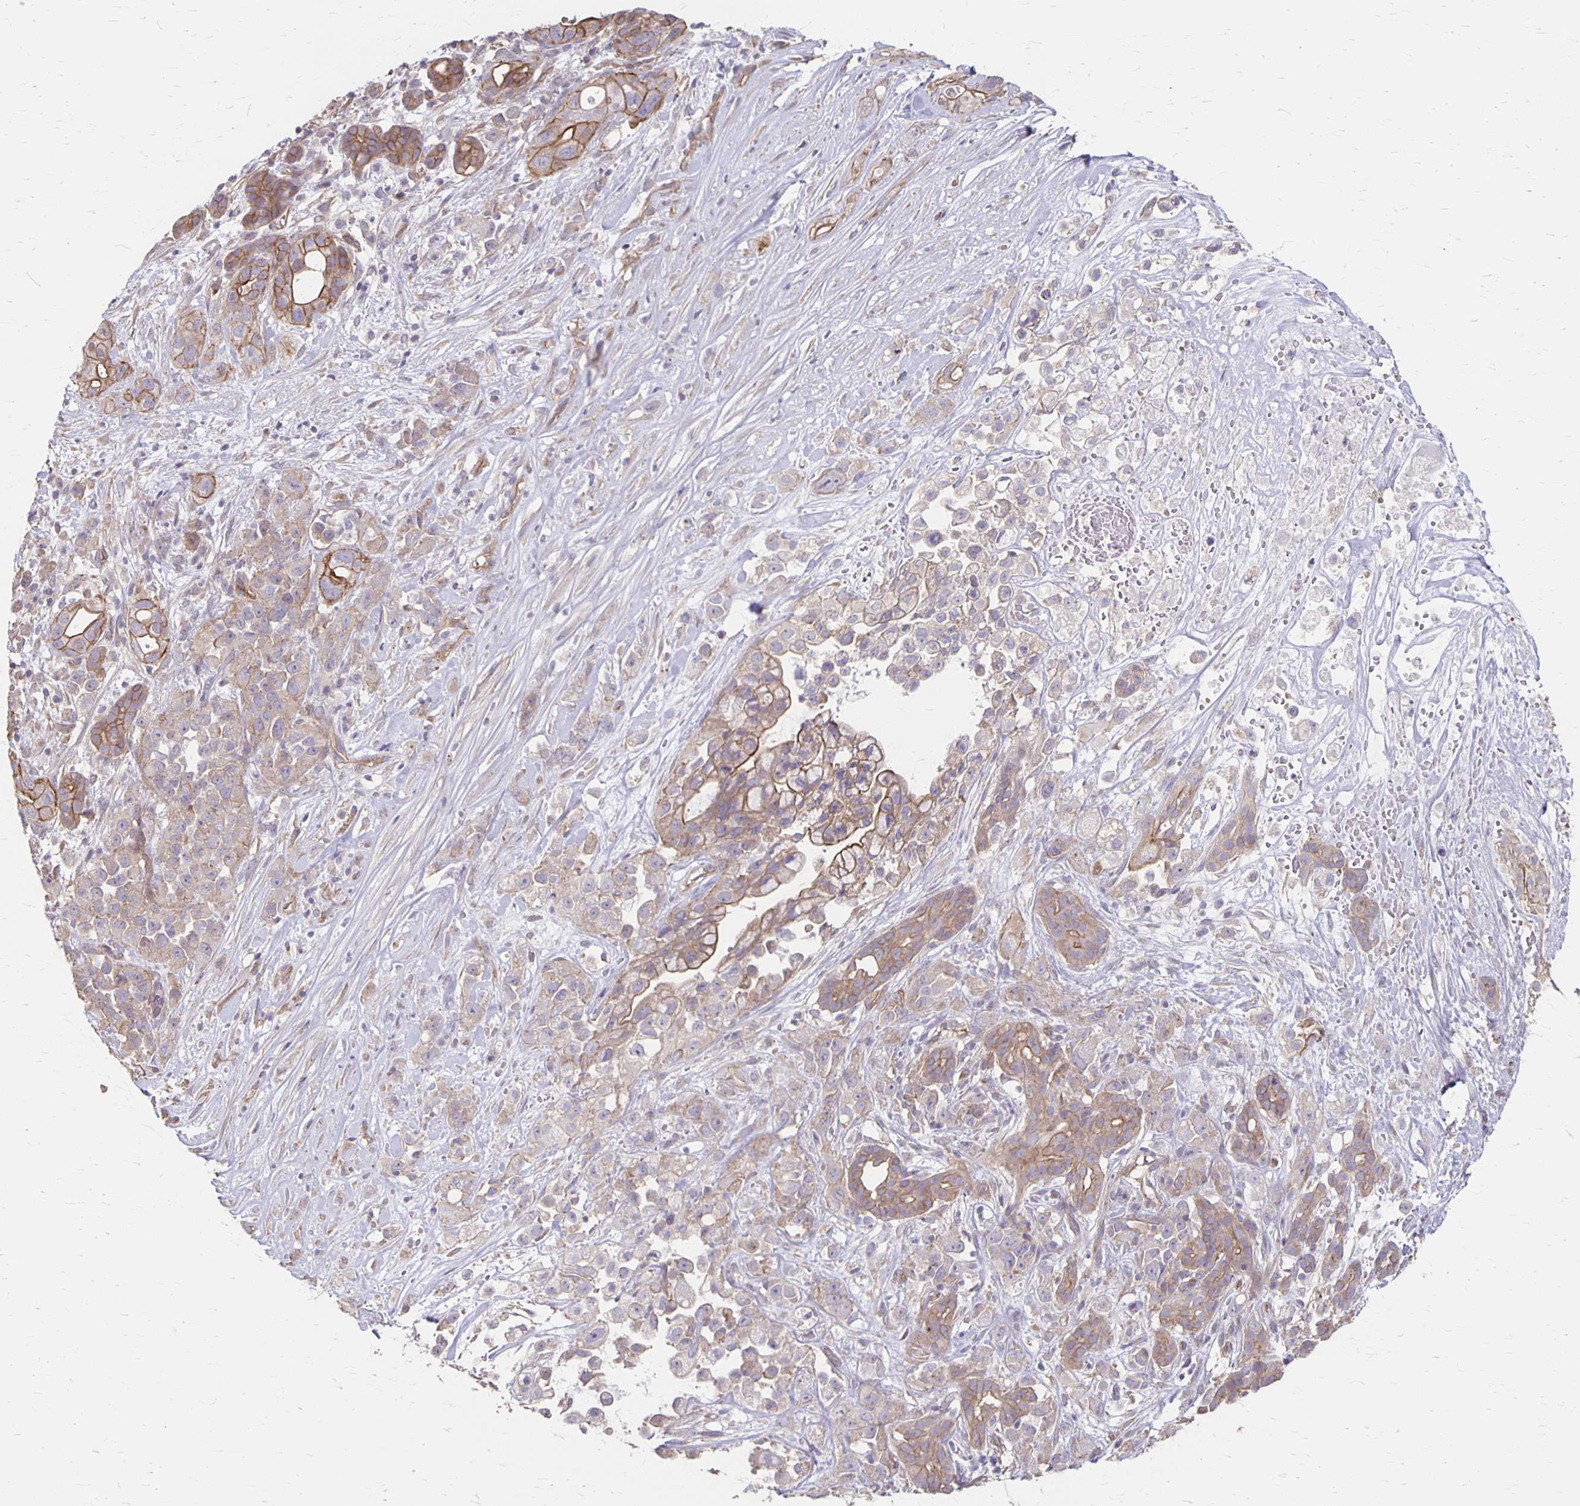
{"staining": {"intensity": "moderate", "quantity": "25%-75%", "location": "cytoplasmic/membranous"}, "tissue": "pancreatic cancer", "cell_type": "Tumor cells", "image_type": "cancer", "snomed": [{"axis": "morphology", "description": "Adenocarcinoma, NOS"}, {"axis": "topography", "description": "Pancreas"}], "caption": "IHC photomicrograph of human adenocarcinoma (pancreatic) stained for a protein (brown), which demonstrates medium levels of moderate cytoplasmic/membranous expression in approximately 25%-75% of tumor cells.", "gene": "PPP1R3E", "patient": {"sex": "male", "age": 44}}